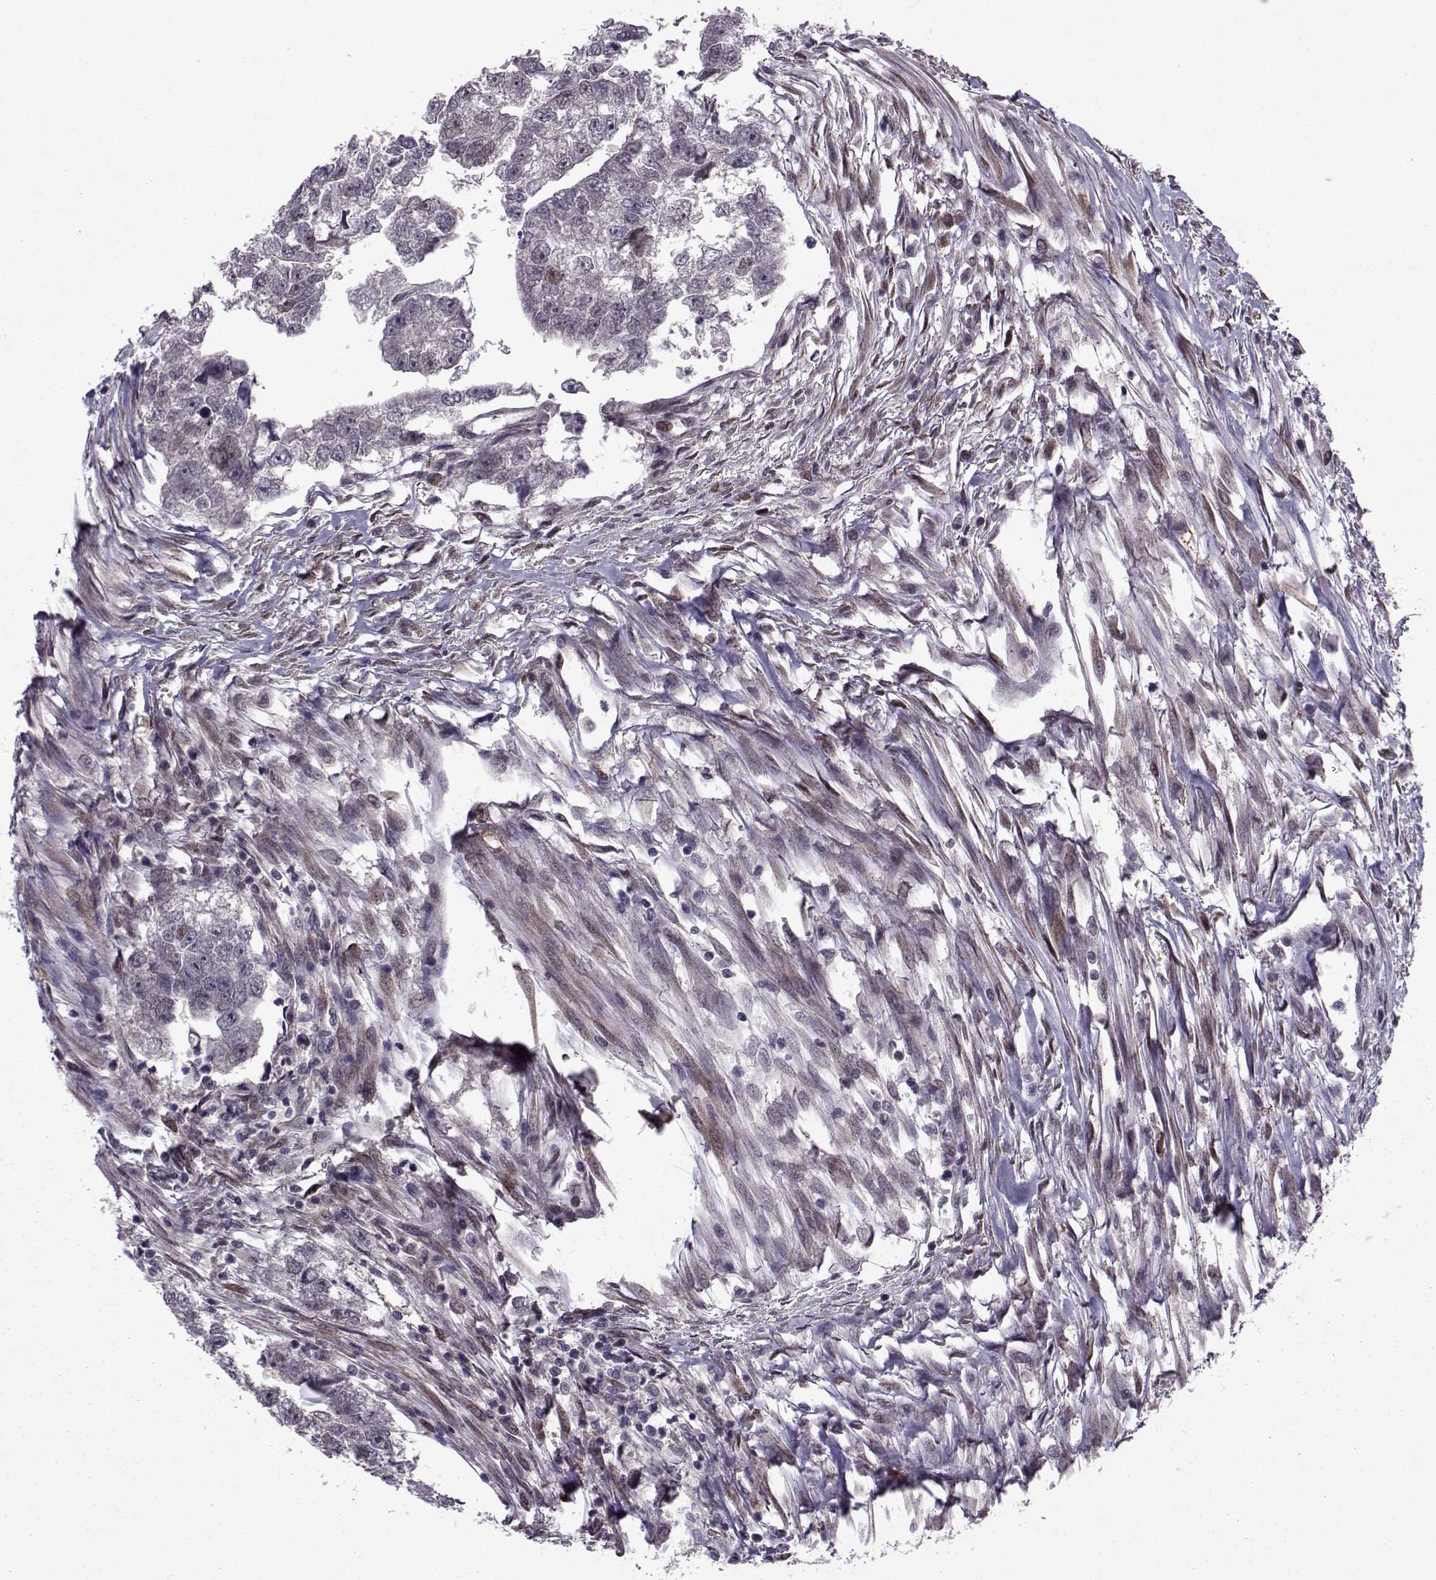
{"staining": {"intensity": "negative", "quantity": "none", "location": "none"}, "tissue": "testis cancer", "cell_type": "Tumor cells", "image_type": "cancer", "snomed": [{"axis": "morphology", "description": "Carcinoma, Embryonal, NOS"}, {"axis": "morphology", "description": "Teratoma, malignant, NOS"}, {"axis": "topography", "description": "Testis"}], "caption": "The photomicrograph reveals no significant positivity in tumor cells of testis cancer (embryonal carcinoma).", "gene": "CDK4", "patient": {"sex": "male", "age": 44}}